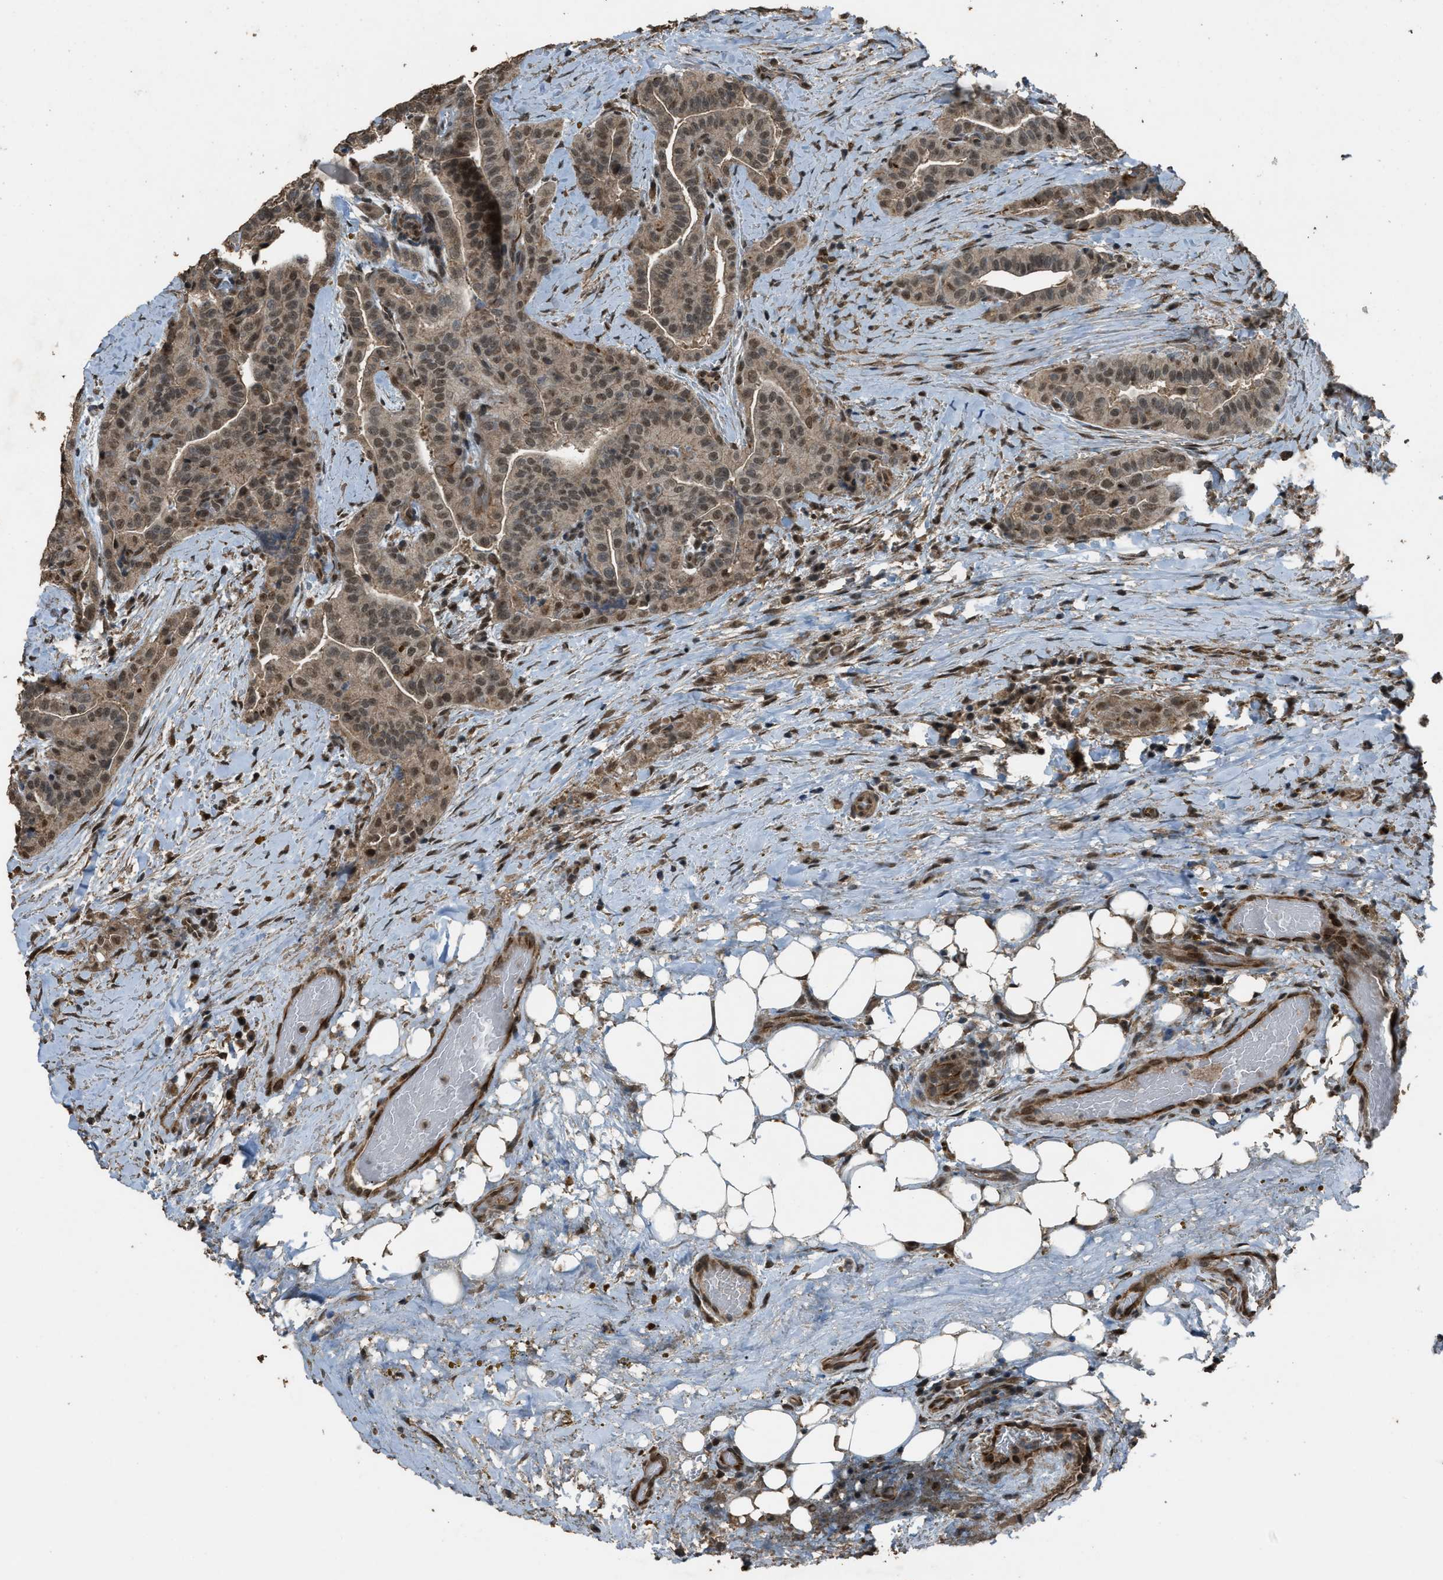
{"staining": {"intensity": "moderate", "quantity": ">75%", "location": "cytoplasmic/membranous,nuclear"}, "tissue": "thyroid cancer", "cell_type": "Tumor cells", "image_type": "cancer", "snomed": [{"axis": "morphology", "description": "Papillary adenocarcinoma, NOS"}, {"axis": "topography", "description": "Thyroid gland"}], "caption": "Protein analysis of thyroid papillary adenocarcinoma tissue displays moderate cytoplasmic/membranous and nuclear expression in approximately >75% of tumor cells.", "gene": "SERTAD2", "patient": {"sex": "male", "age": 77}}